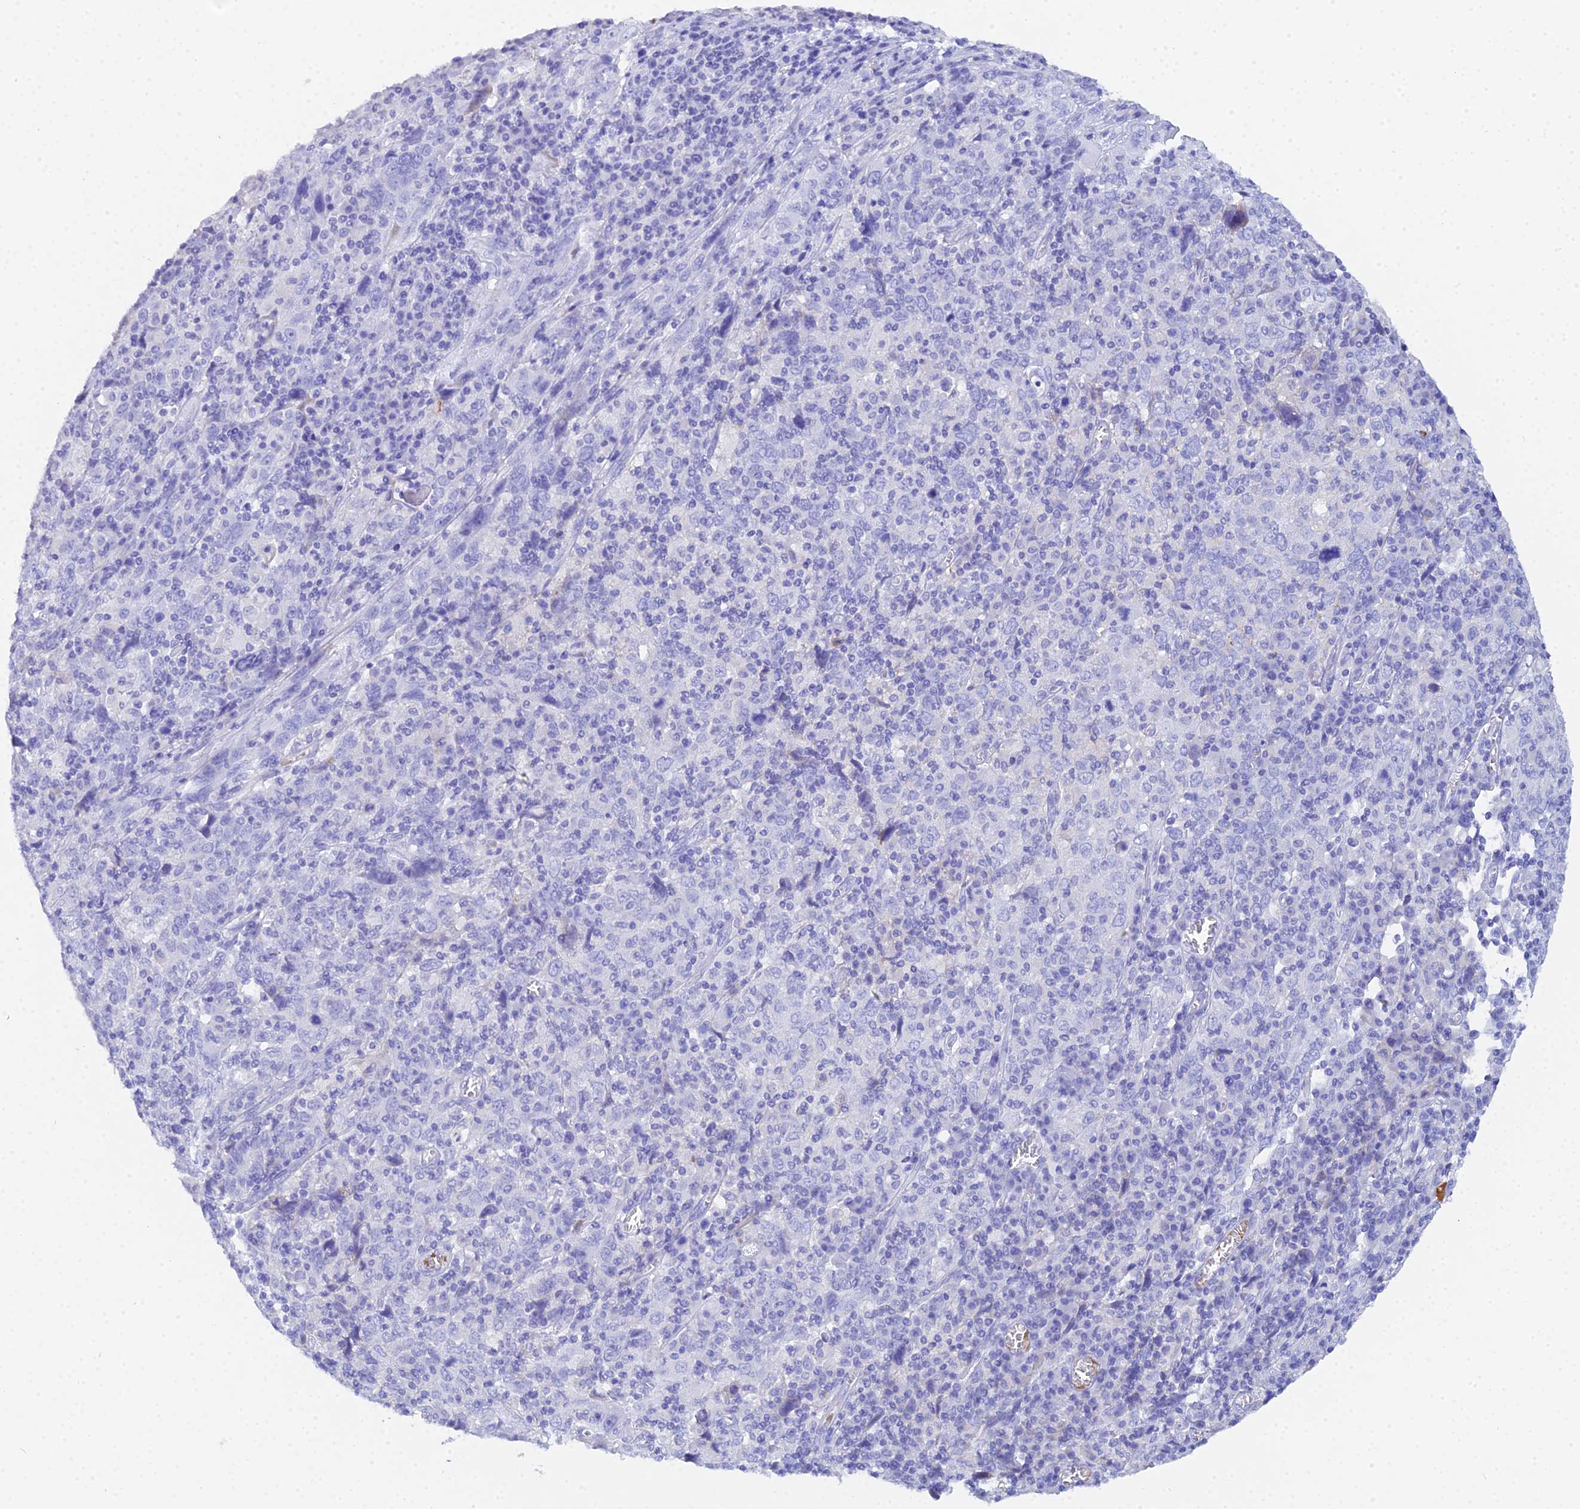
{"staining": {"intensity": "negative", "quantity": "none", "location": "none"}, "tissue": "cervical cancer", "cell_type": "Tumor cells", "image_type": "cancer", "snomed": [{"axis": "morphology", "description": "Squamous cell carcinoma, NOS"}, {"axis": "topography", "description": "Cervix"}], "caption": "The image shows no significant expression in tumor cells of cervical cancer. (DAB (3,3'-diaminobenzidine) IHC with hematoxylin counter stain).", "gene": "CELA3A", "patient": {"sex": "female", "age": 46}}